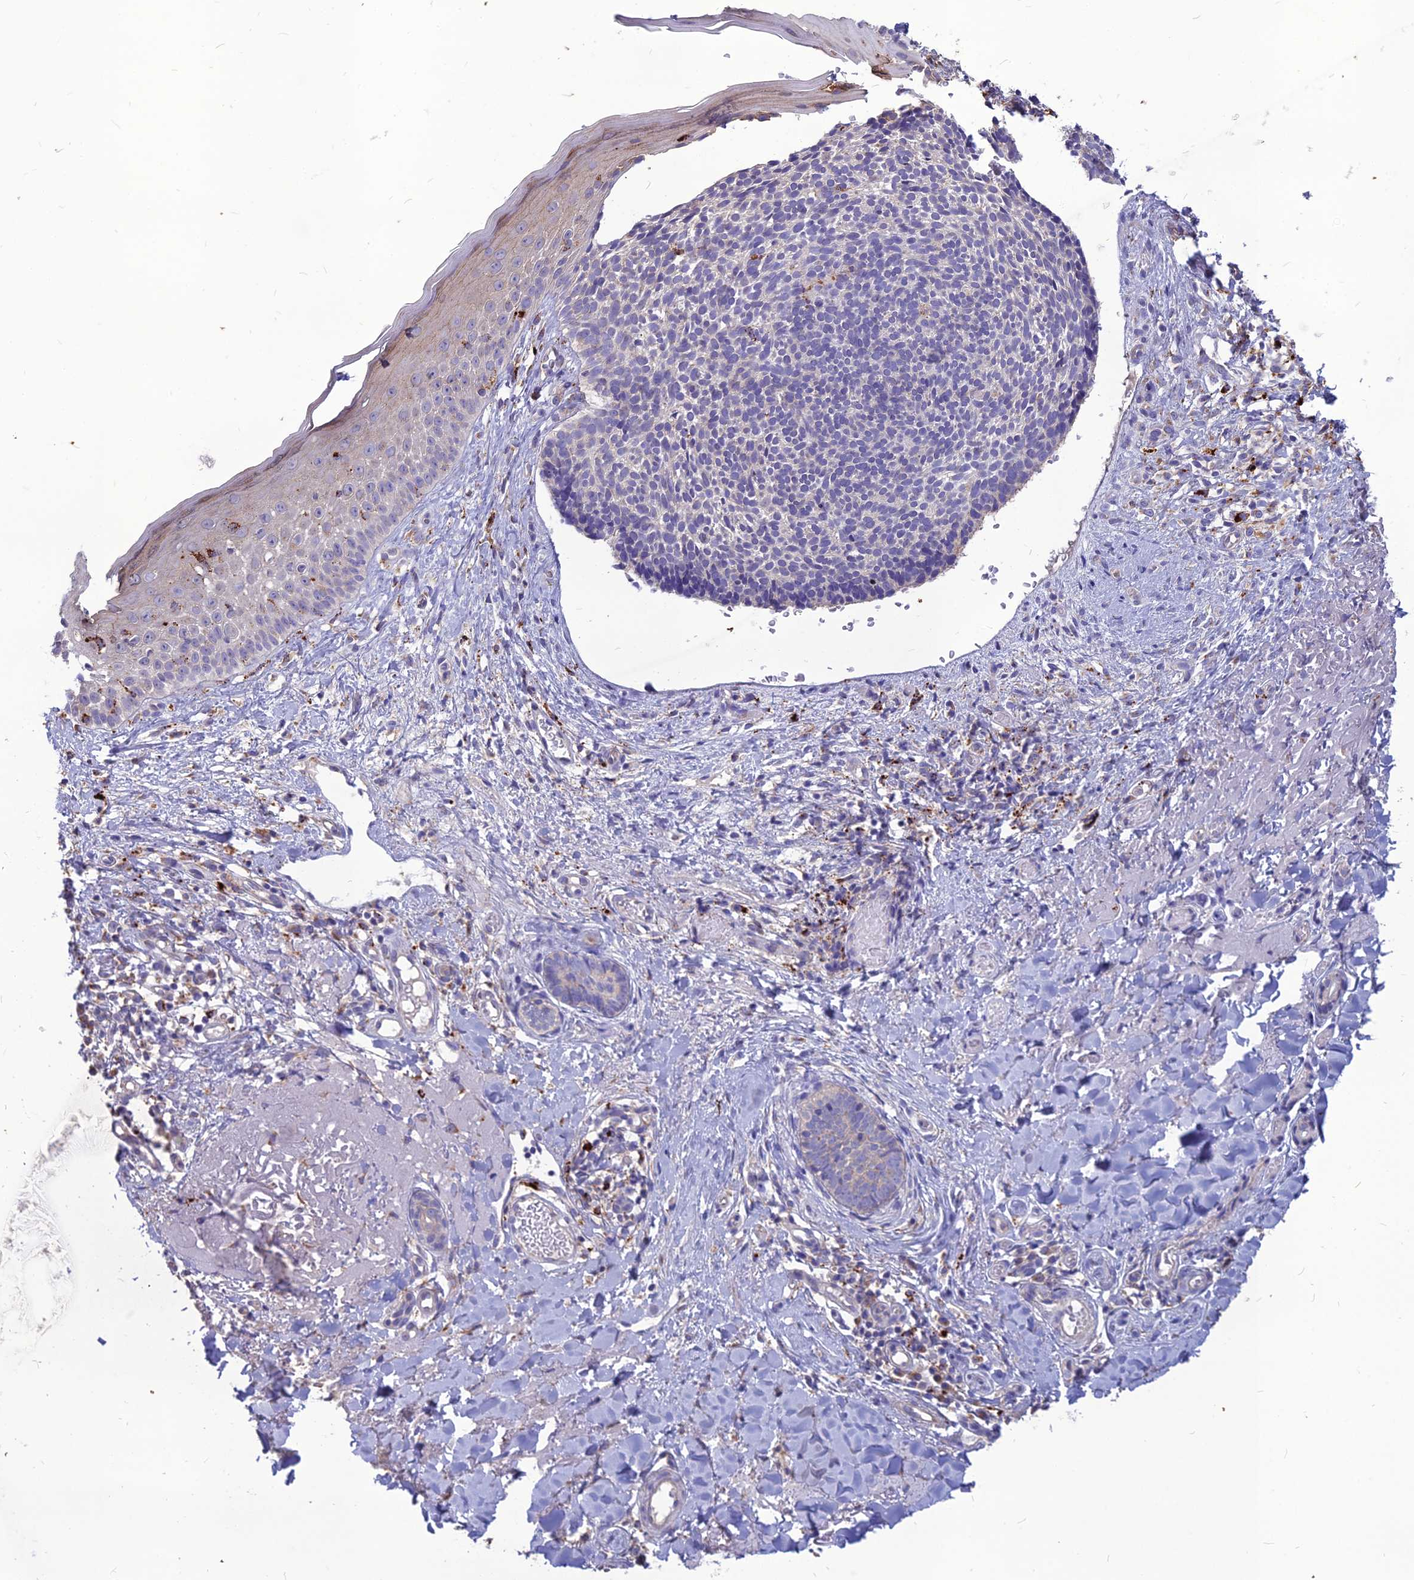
{"staining": {"intensity": "negative", "quantity": "none", "location": "none"}, "tissue": "skin cancer", "cell_type": "Tumor cells", "image_type": "cancer", "snomed": [{"axis": "morphology", "description": "Basal cell carcinoma"}, {"axis": "topography", "description": "Skin"}], "caption": "High power microscopy histopathology image of an immunohistochemistry (IHC) image of skin cancer, revealing no significant positivity in tumor cells.", "gene": "PCED1B", "patient": {"sex": "male", "age": 84}}